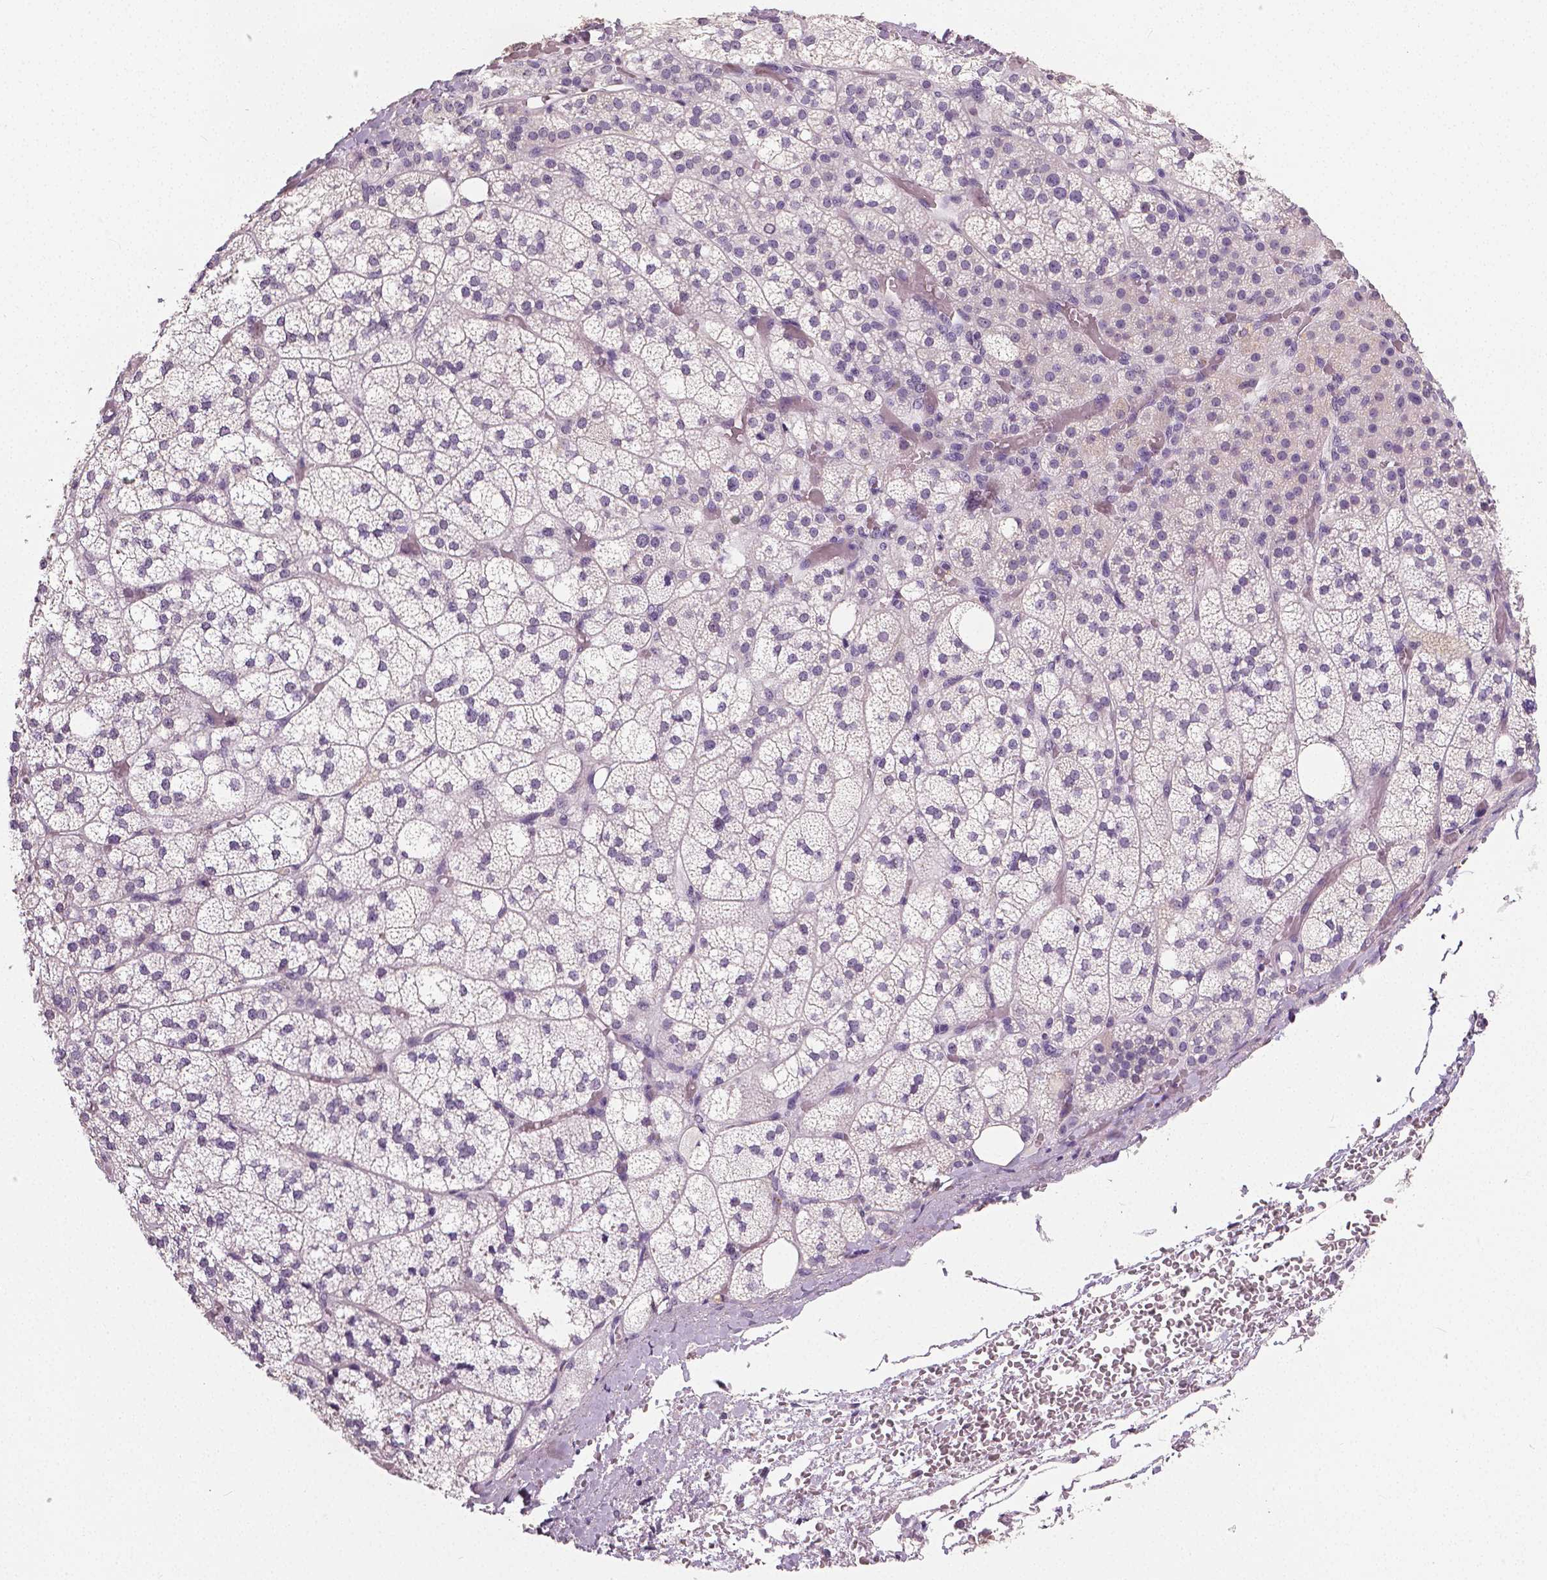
{"staining": {"intensity": "negative", "quantity": "none", "location": "none"}, "tissue": "adrenal gland", "cell_type": "Glandular cells", "image_type": "normal", "snomed": [{"axis": "morphology", "description": "Normal tissue, NOS"}, {"axis": "topography", "description": "Adrenal gland"}], "caption": "Glandular cells are negative for brown protein staining in benign adrenal gland. (DAB immunohistochemistry with hematoxylin counter stain).", "gene": "NECAB1", "patient": {"sex": "female", "age": 60}}